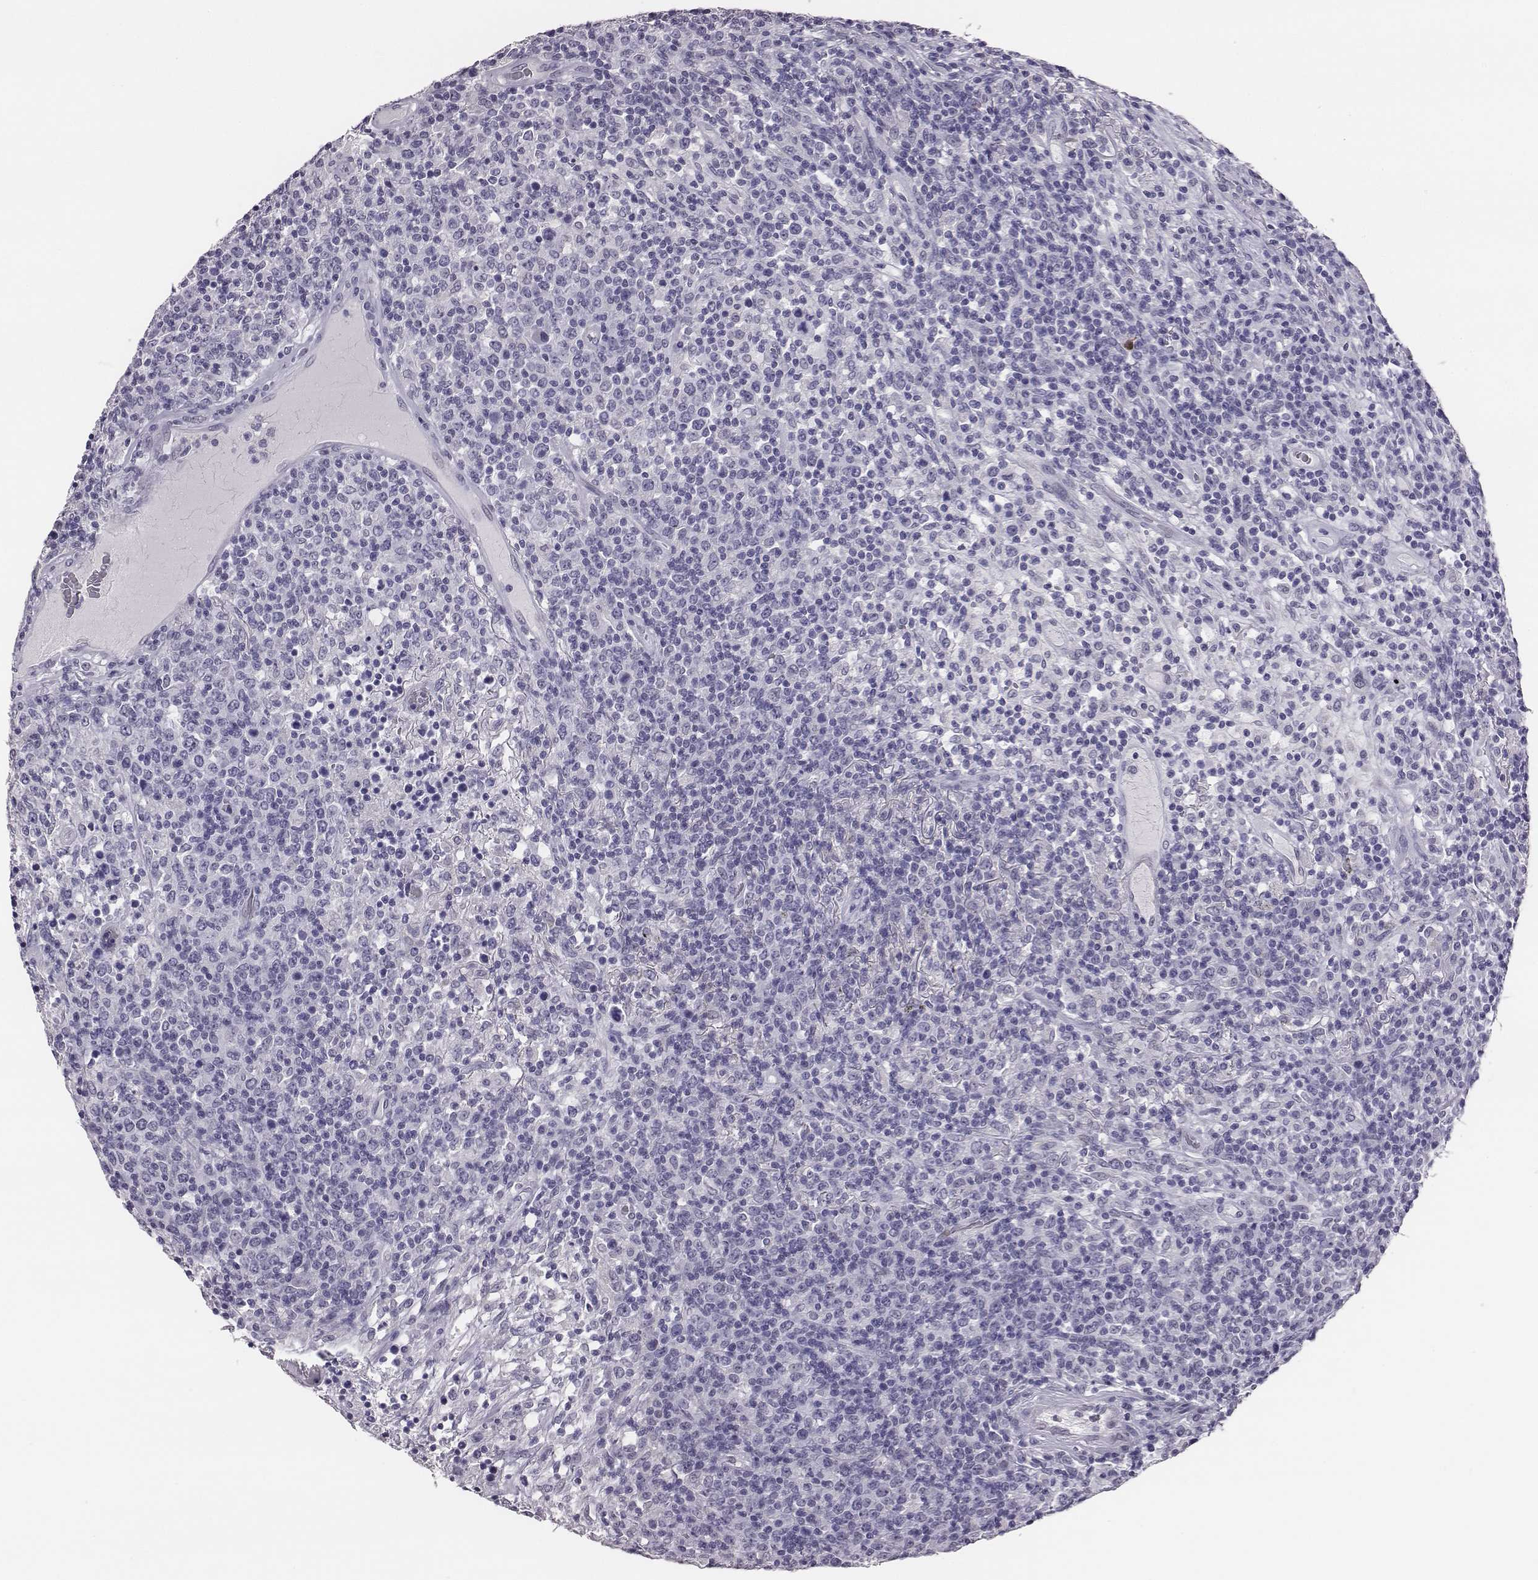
{"staining": {"intensity": "negative", "quantity": "none", "location": "none"}, "tissue": "lymphoma", "cell_type": "Tumor cells", "image_type": "cancer", "snomed": [{"axis": "morphology", "description": "Malignant lymphoma, non-Hodgkin's type, High grade"}, {"axis": "topography", "description": "Lung"}], "caption": "Immunohistochemistry (IHC) micrograph of neoplastic tissue: human high-grade malignant lymphoma, non-Hodgkin's type stained with DAB reveals no significant protein staining in tumor cells.", "gene": "ACOD1", "patient": {"sex": "male", "age": 79}}